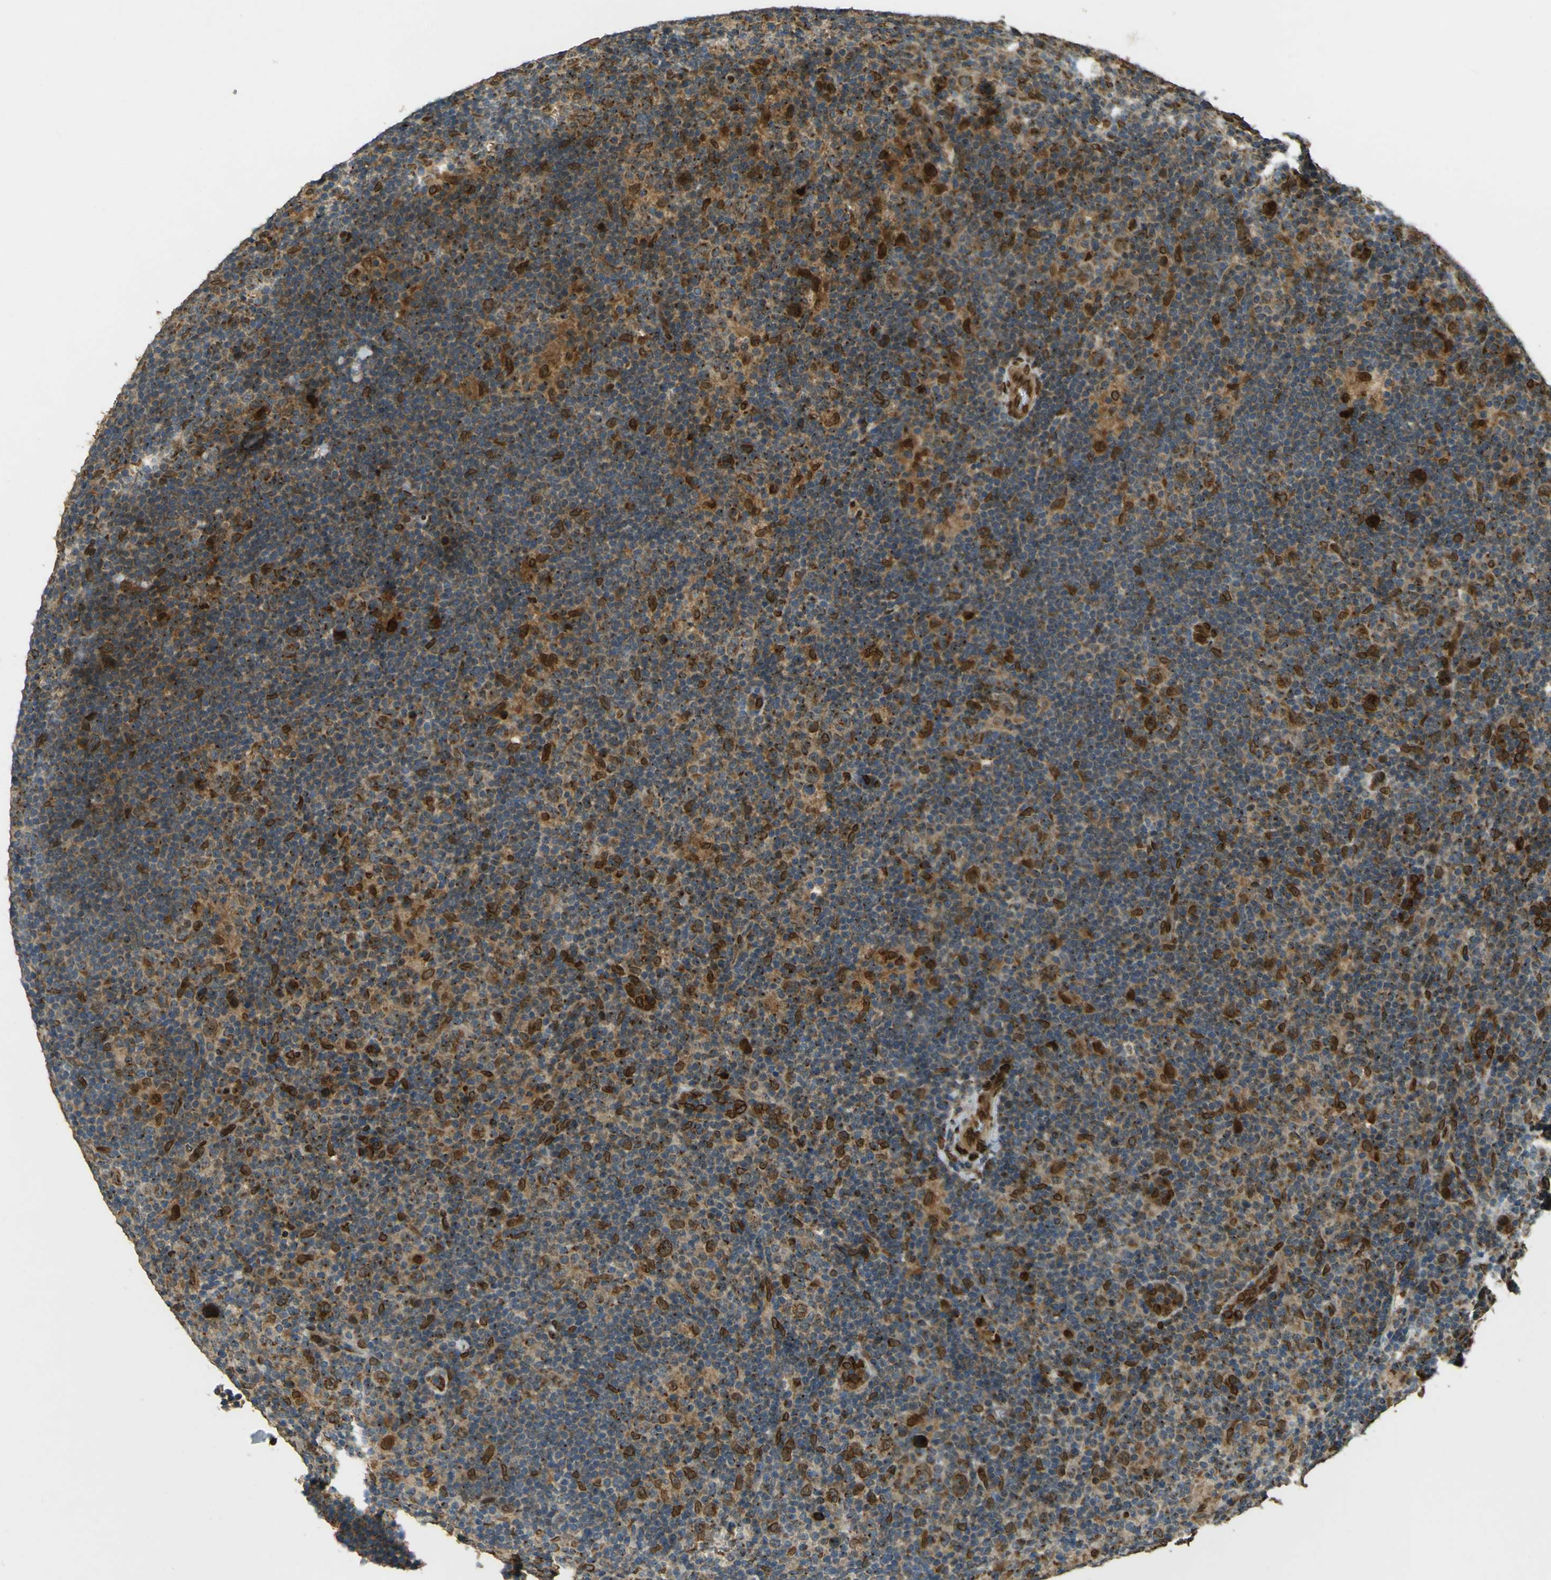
{"staining": {"intensity": "moderate", "quantity": ">75%", "location": "cytoplasmic/membranous"}, "tissue": "lymphoma", "cell_type": "Tumor cells", "image_type": "cancer", "snomed": [{"axis": "morphology", "description": "Hodgkin's disease, NOS"}, {"axis": "topography", "description": "Lymph node"}], "caption": "A brown stain labels moderate cytoplasmic/membranous staining of a protein in human Hodgkin's disease tumor cells. (DAB IHC, brown staining for protein, blue staining for nuclei).", "gene": "GALNT1", "patient": {"sex": "female", "age": 57}}